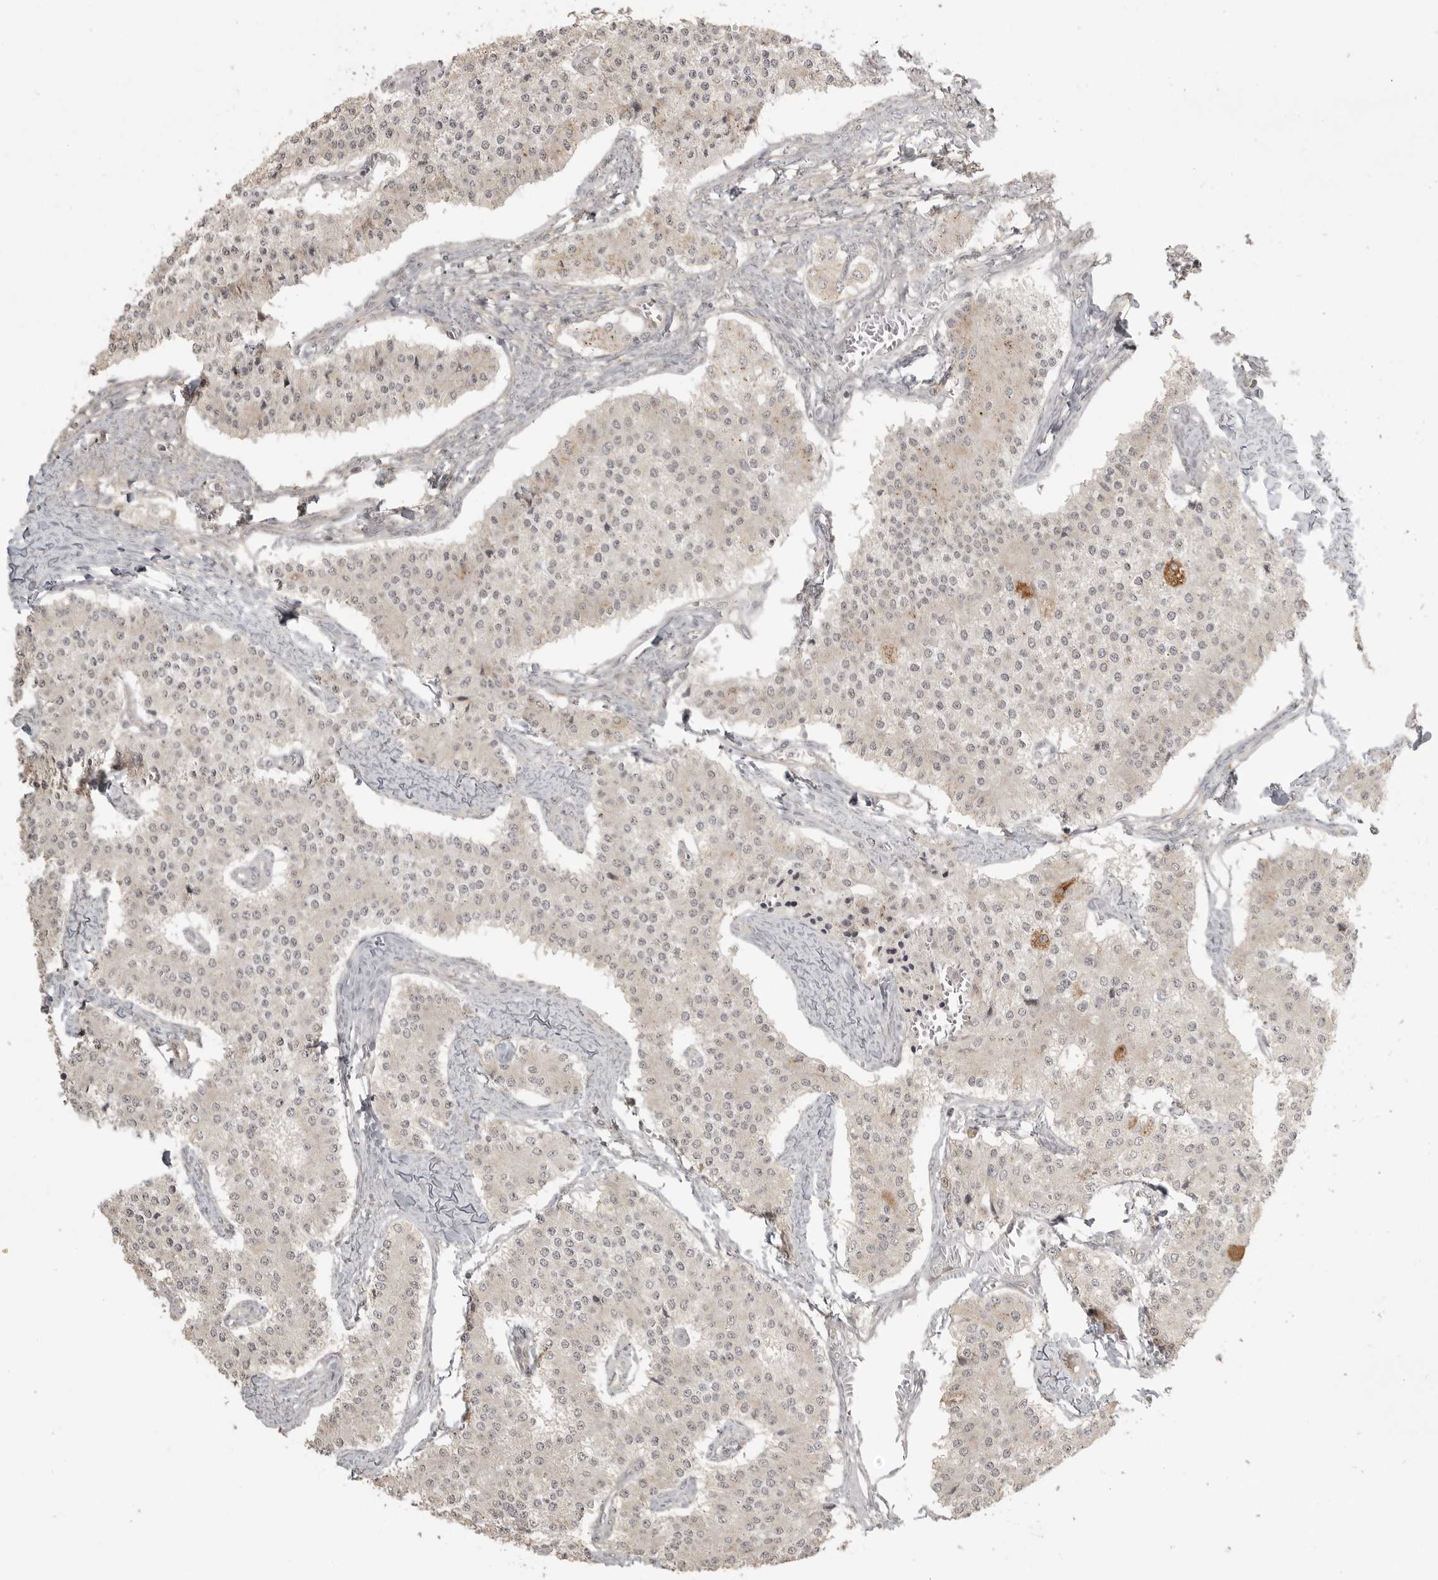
{"staining": {"intensity": "weak", "quantity": "<25%", "location": "cytoplasmic/membranous"}, "tissue": "carcinoid", "cell_type": "Tumor cells", "image_type": "cancer", "snomed": [{"axis": "morphology", "description": "Carcinoid, malignant, NOS"}, {"axis": "topography", "description": "Colon"}], "caption": "Immunohistochemistry (IHC) of human malignant carcinoid exhibits no expression in tumor cells.", "gene": "SMG8", "patient": {"sex": "female", "age": 52}}